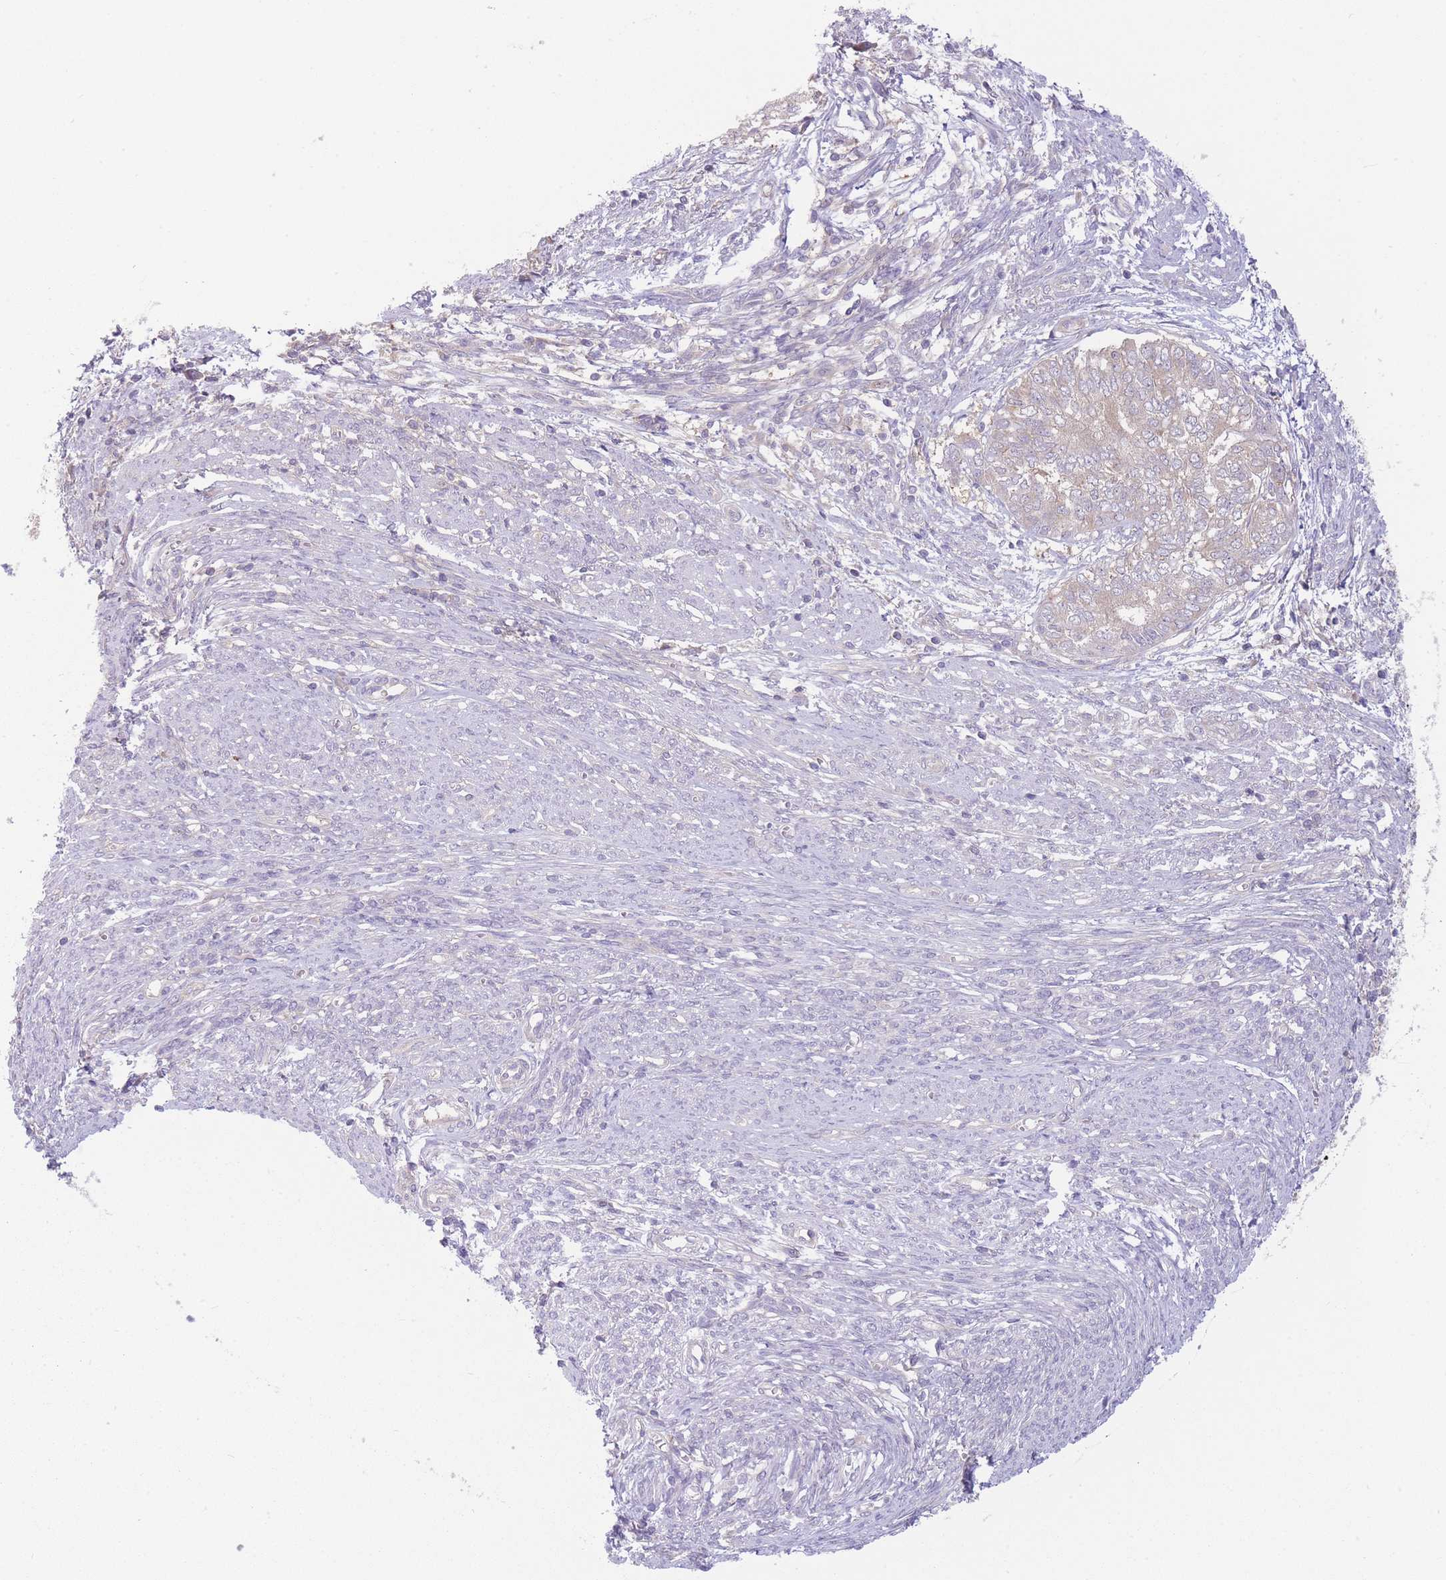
{"staining": {"intensity": "weak", "quantity": "<25%", "location": "cytoplasmic/membranous"}, "tissue": "endometrial cancer", "cell_type": "Tumor cells", "image_type": "cancer", "snomed": [{"axis": "morphology", "description": "Adenocarcinoma, NOS"}, {"axis": "topography", "description": "Endometrium"}], "caption": "Immunohistochemistry photomicrograph of human endometrial adenocarcinoma stained for a protein (brown), which displays no expression in tumor cells.", "gene": "PFDN6", "patient": {"sex": "female", "age": 62}}